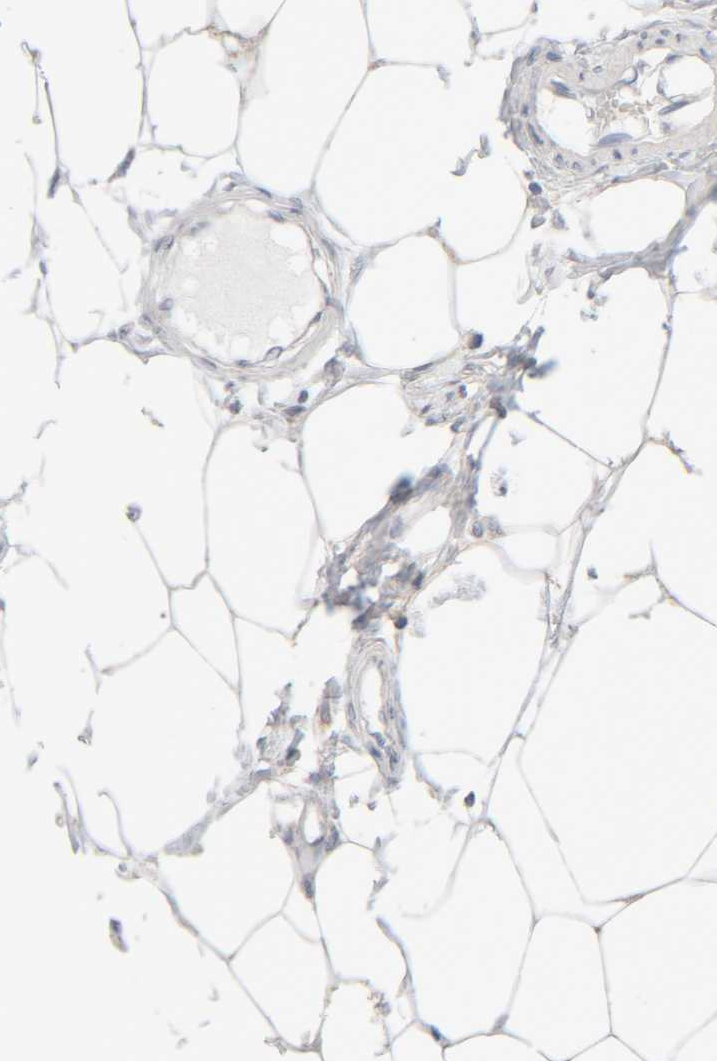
{"staining": {"intensity": "weak", "quantity": "25%-75%", "location": "cytoplasmic/membranous"}, "tissue": "adipose tissue", "cell_type": "Adipocytes", "image_type": "normal", "snomed": [{"axis": "morphology", "description": "Normal tissue, NOS"}, {"axis": "morphology", "description": "Adenocarcinoma, NOS"}, {"axis": "topography", "description": "Colon"}, {"axis": "topography", "description": "Peripheral nerve tissue"}], "caption": "This micrograph displays immunohistochemistry (IHC) staining of unremarkable human adipose tissue, with low weak cytoplasmic/membranous expression in about 25%-75% of adipocytes.", "gene": "RIDA", "patient": {"sex": "male", "age": 14}}